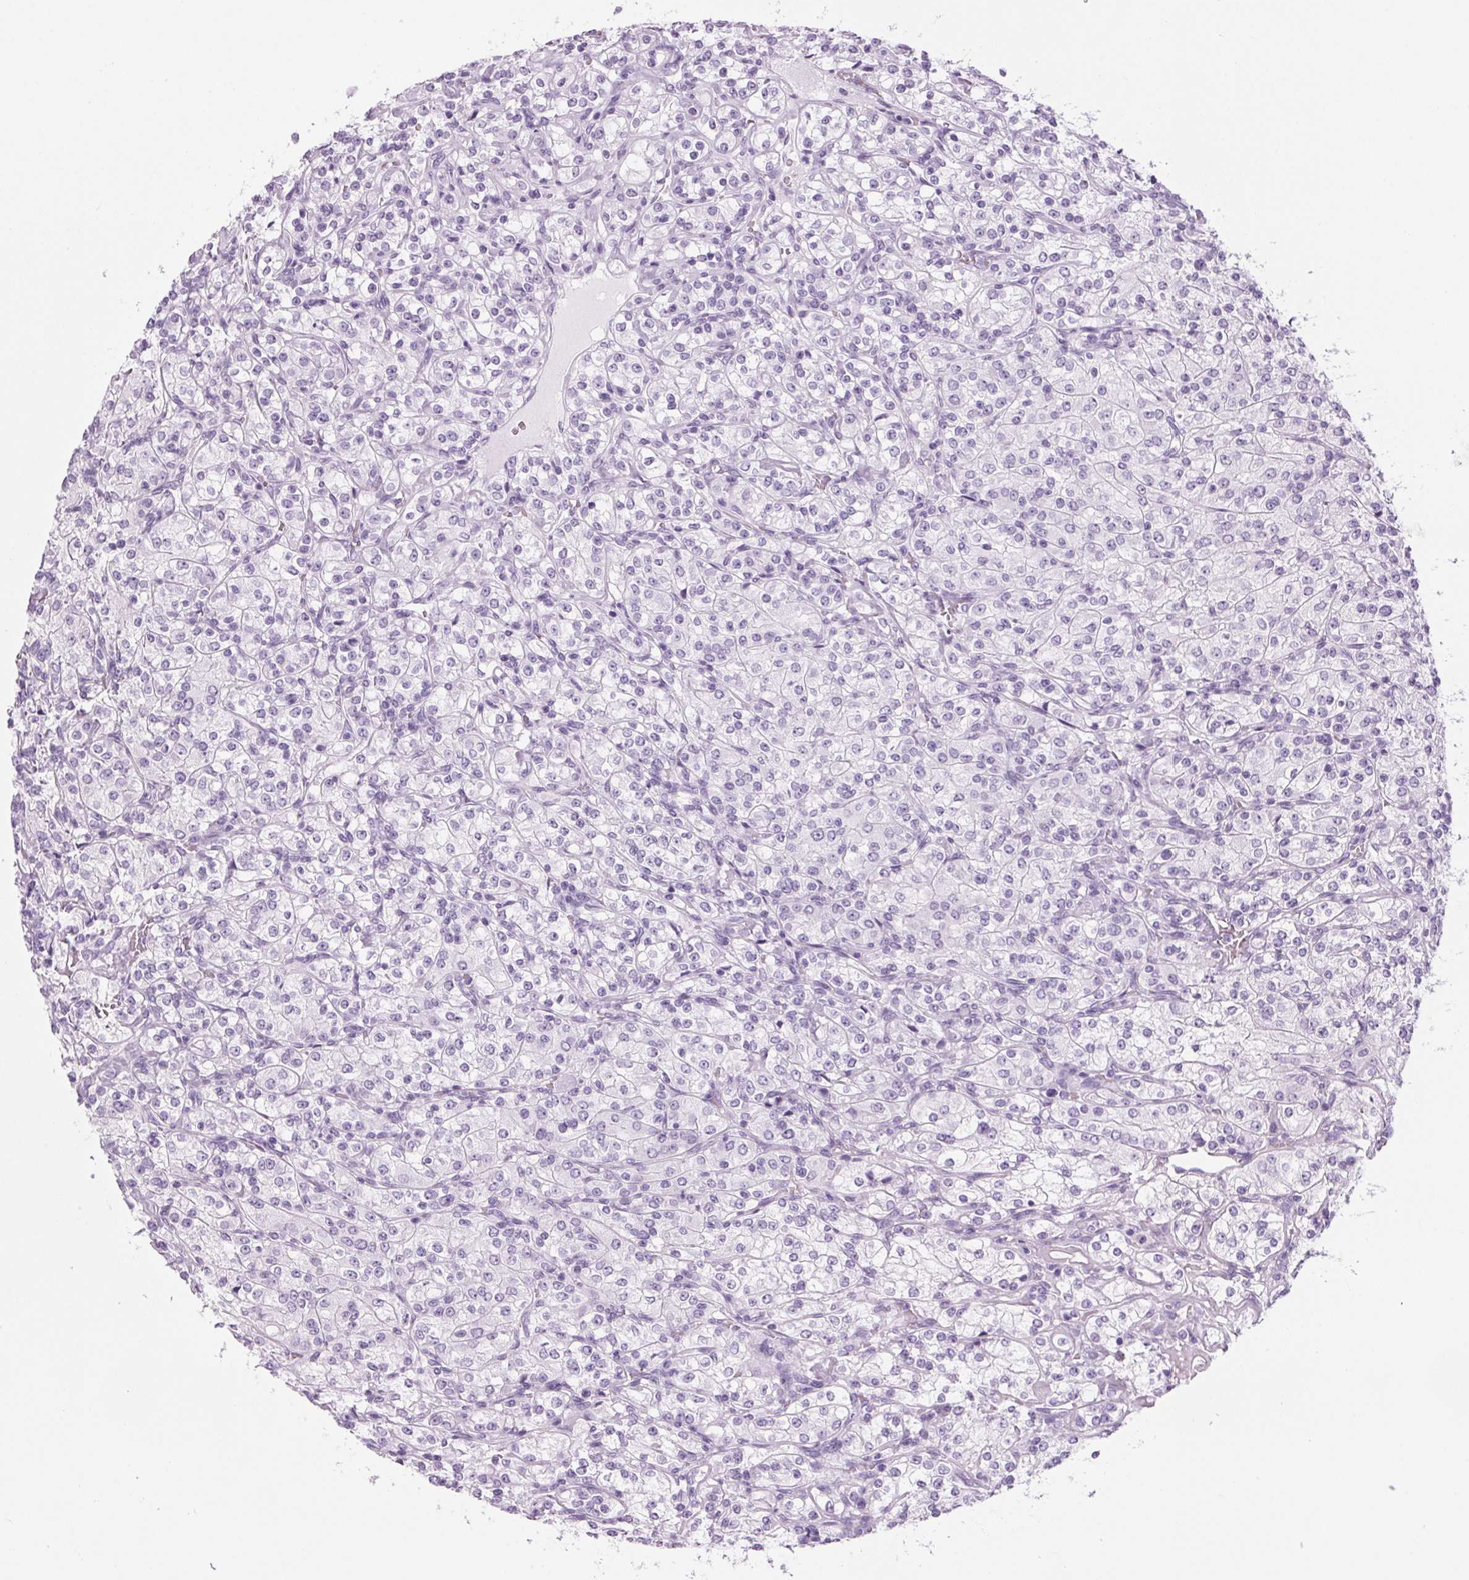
{"staining": {"intensity": "negative", "quantity": "none", "location": "none"}, "tissue": "renal cancer", "cell_type": "Tumor cells", "image_type": "cancer", "snomed": [{"axis": "morphology", "description": "Adenocarcinoma, NOS"}, {"axis": "topography", "description": "Kidney"}], "caption": "Protein analysis of renal adenocarcinoma shows no significant staining in tumor cells.", "gene": "PPP1R1A", "patient": {"sex": "male", "age": 77}}